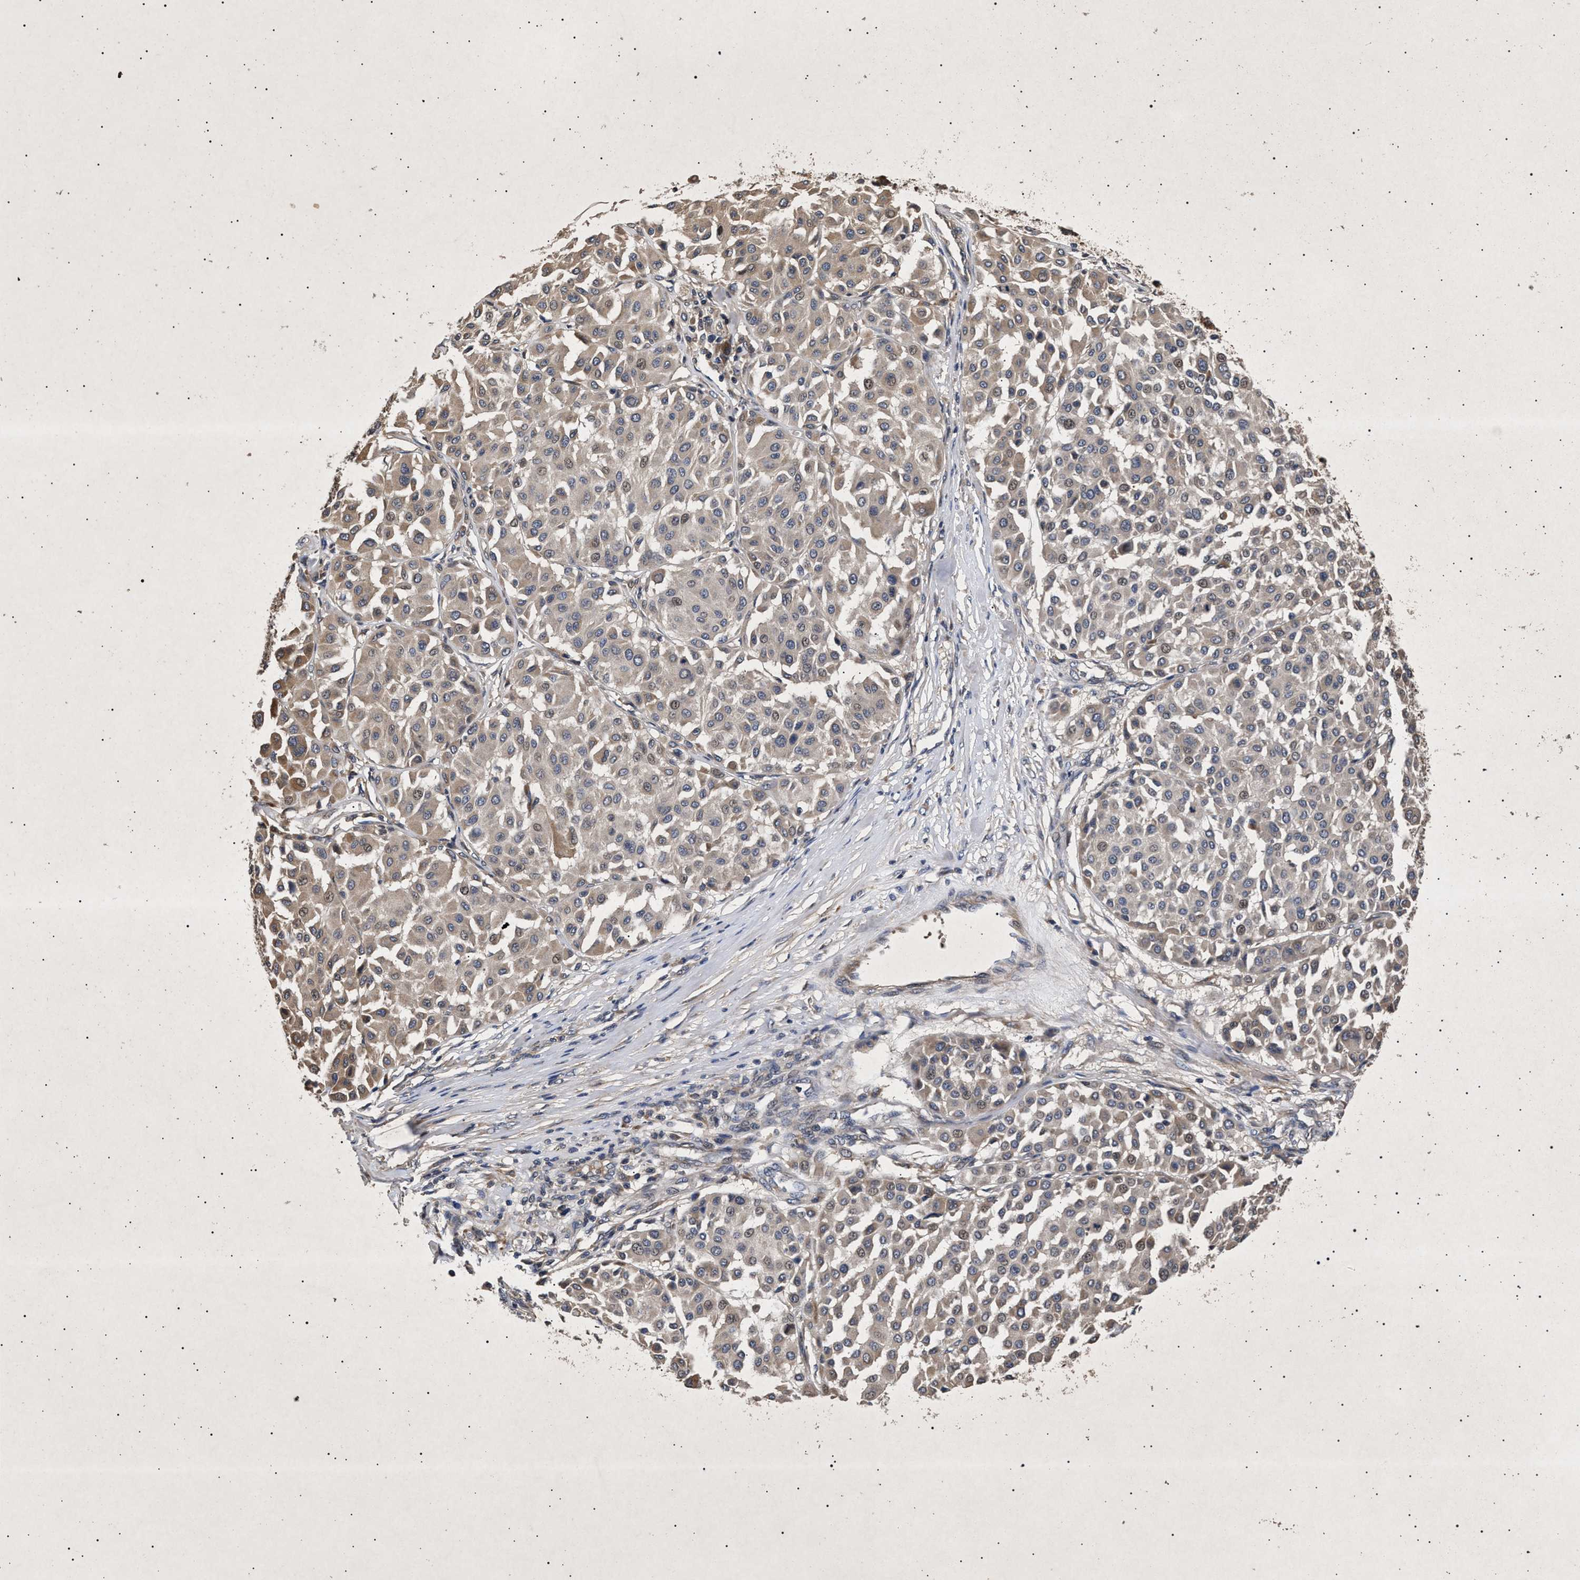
{"staining": {"intensity": "weak", "quantity": "25%-75%", "location": "cytoplasmic/membranous"}, "tissue": "melanoma", "cell_type": "Tumor cells", "image_type": "cancer", "snomed": [{"axis": "morphology", "description": "Malignant melanoma, Metastatic site"}, {"axis": "topography", "description": "Soft tissue"}], "caption": "Brown immunohistochemical staining in human malignant melanoma (metastatic site) demonstrates weak cytoplasmic/membranous staining in about 25%-75% of tumor cells.", "gene": "ITGB5", "patient": {"sex": "male", "age": 41}}